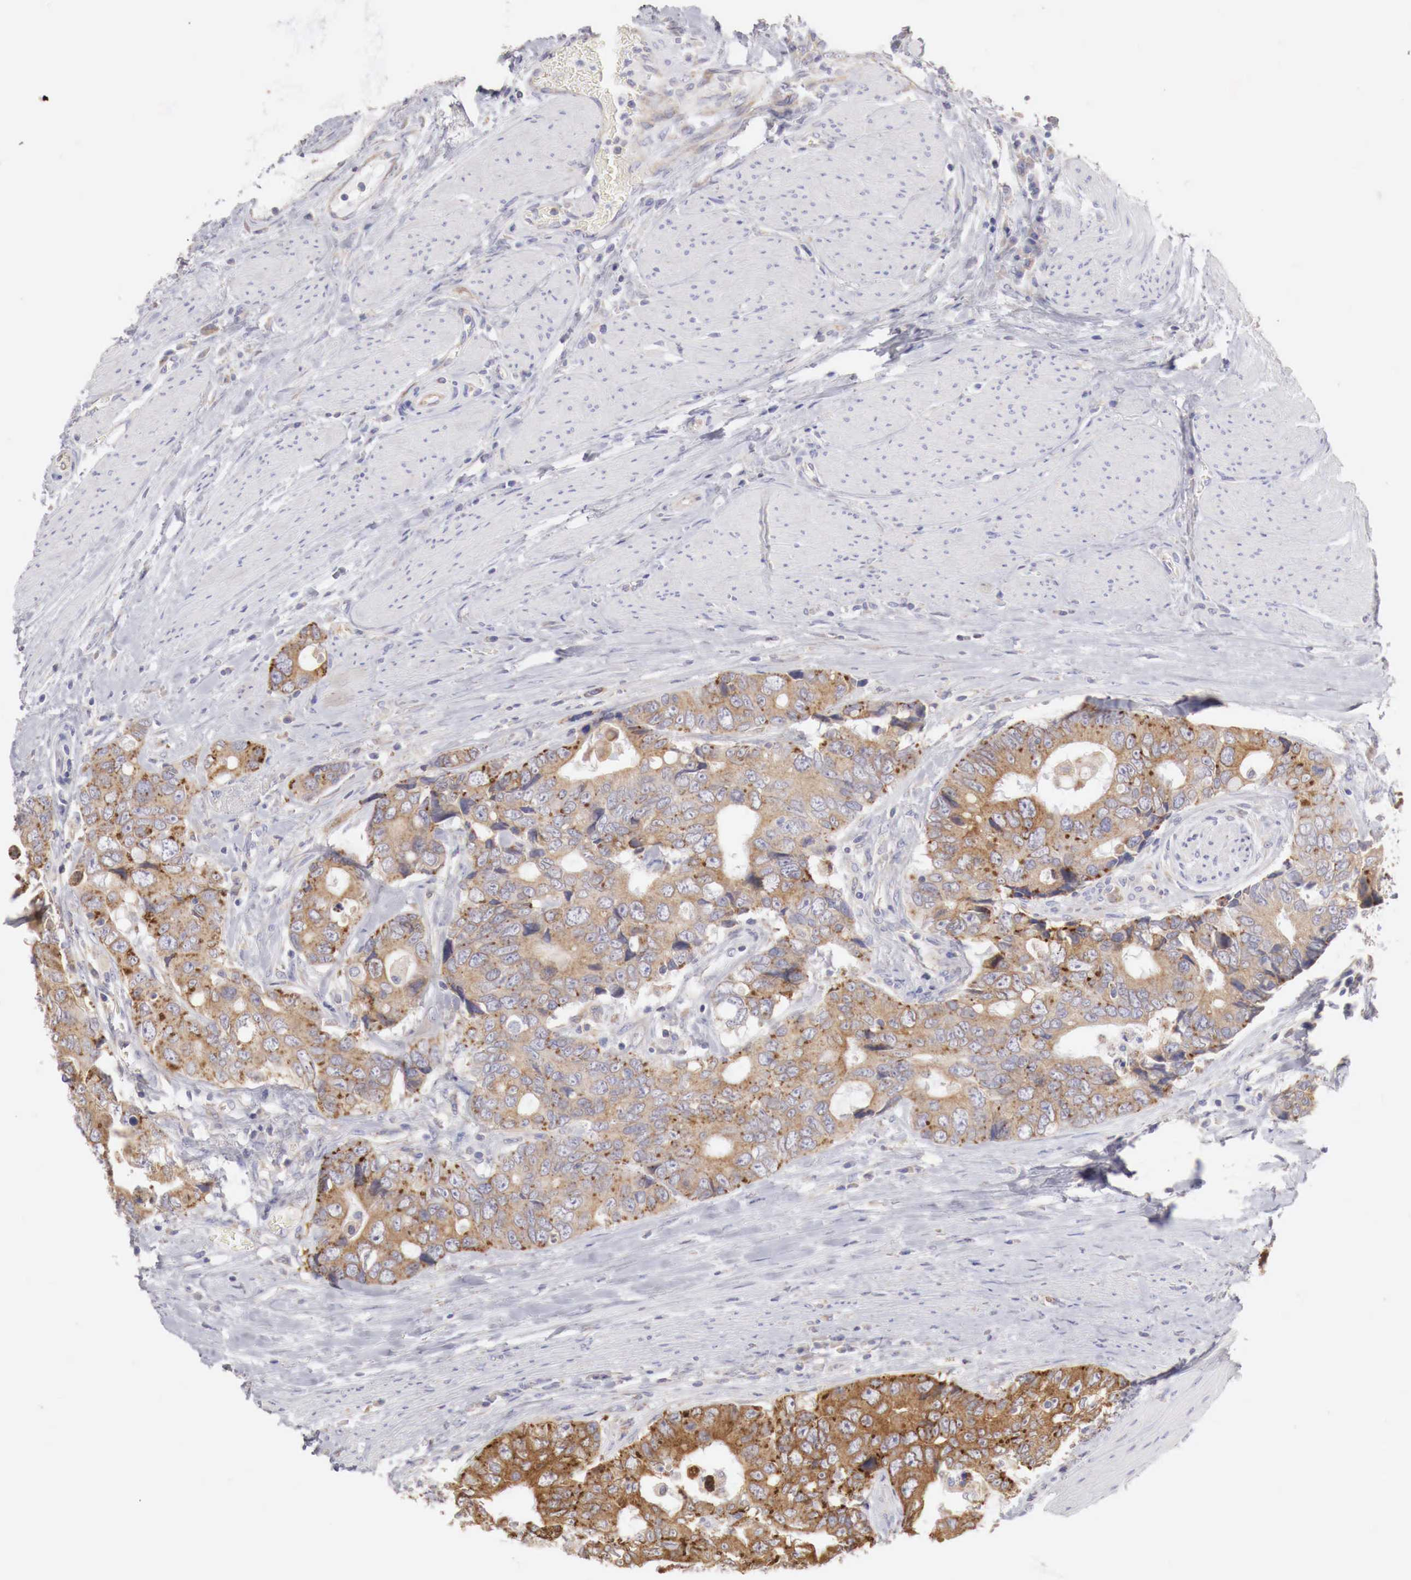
{"staining": {"intensity": "moderate", "quantity": ">75%", "location": "cytoplasmic/membranous"}, "tissue": "colorectal cancer", "cell_type": "Tumor cells", "image_type": "cancer", "snomed": [{"axis": "morphology", "description": "Adenocarcinoma, NOS"}, {"axis": "topography", "description": "Rectum"}], "caption": "Approximately >75% of tumor cells in colorectal cancer (adenocarcinoma) show moderate cytoplasmic/membranous protein staining as visualized by brown immunohistochemical staining.", "gene": "NSDHL", "patient": {"sex": "female", "age": 67}}